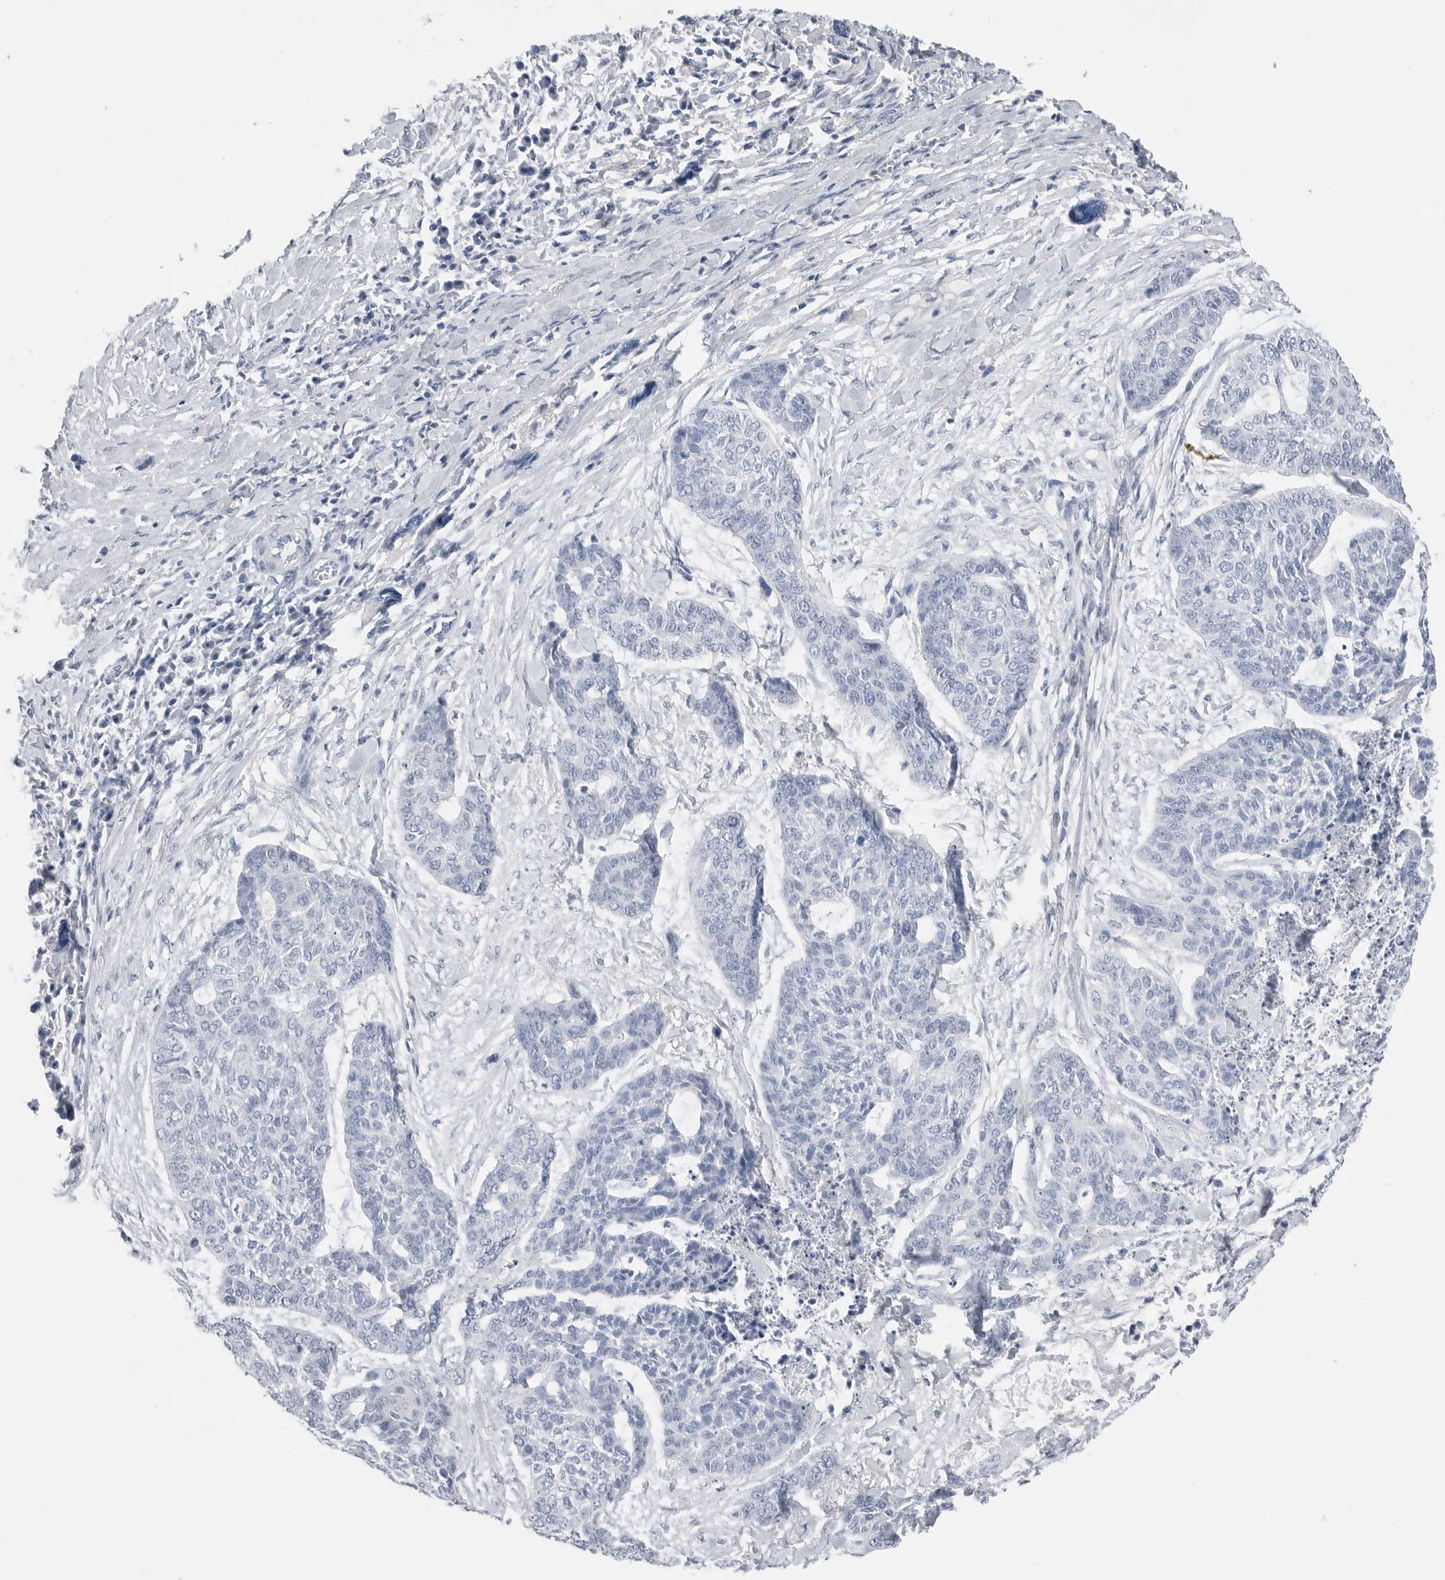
{"staining": {"intensity": "negative", "quantity": "none", "location": "none"}, "tissue": "skin cancer", "cell_type": "Tumor cells", "image_type": "cancer", "snomed": [{"axis": "morphology", "description": "Basal cell carcinoma"}, {"axis": "topography", "description": "Skin"}], "caption": "The image shows no significant positivity in tumor cells of skin basal cell carcinoma. (DAB (3,3'-diaminobenzidine) IHC with hematoxylin counter stain).", "gene": "ABHD12", "patient": {"sex": "female", "age": 64}}